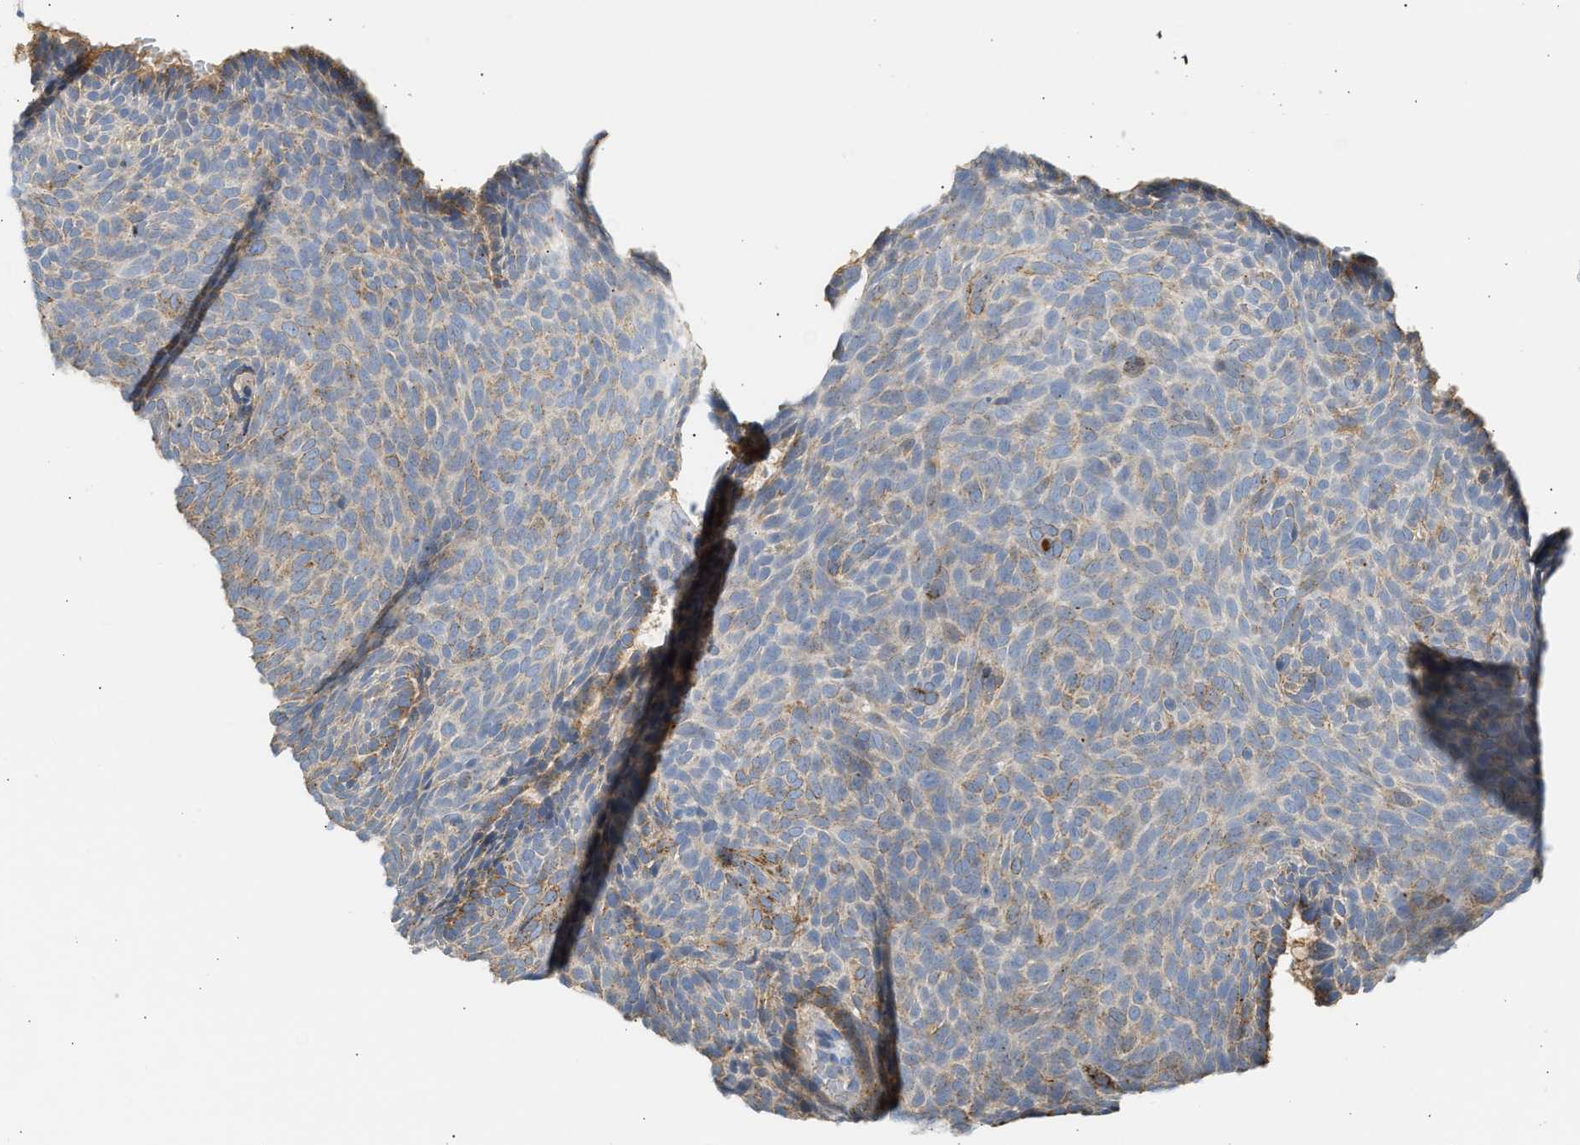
{"staining": {"intensity": "moderate", "quantity": "<25%", "location": "cytoplasmic/membranous"}, "tissue": "skin cancer", "cell_type": "Tumor cells", "image_type": "cancer", "snomed": [{"axis": "morphology", "description": "Basal cell carcinoma"}, {"axis": "topography", "description": "Skin"}], "caption": "A photomicrograph showing moderate cytoplasmic/membranous positivity in about <25% of tumor cells in skin cancer (basal cell carcinoma), as visualized by brown immunohistochemical staining.", "gene": "ENTHD1", "patient": {"sex": "male", "age": 61}}